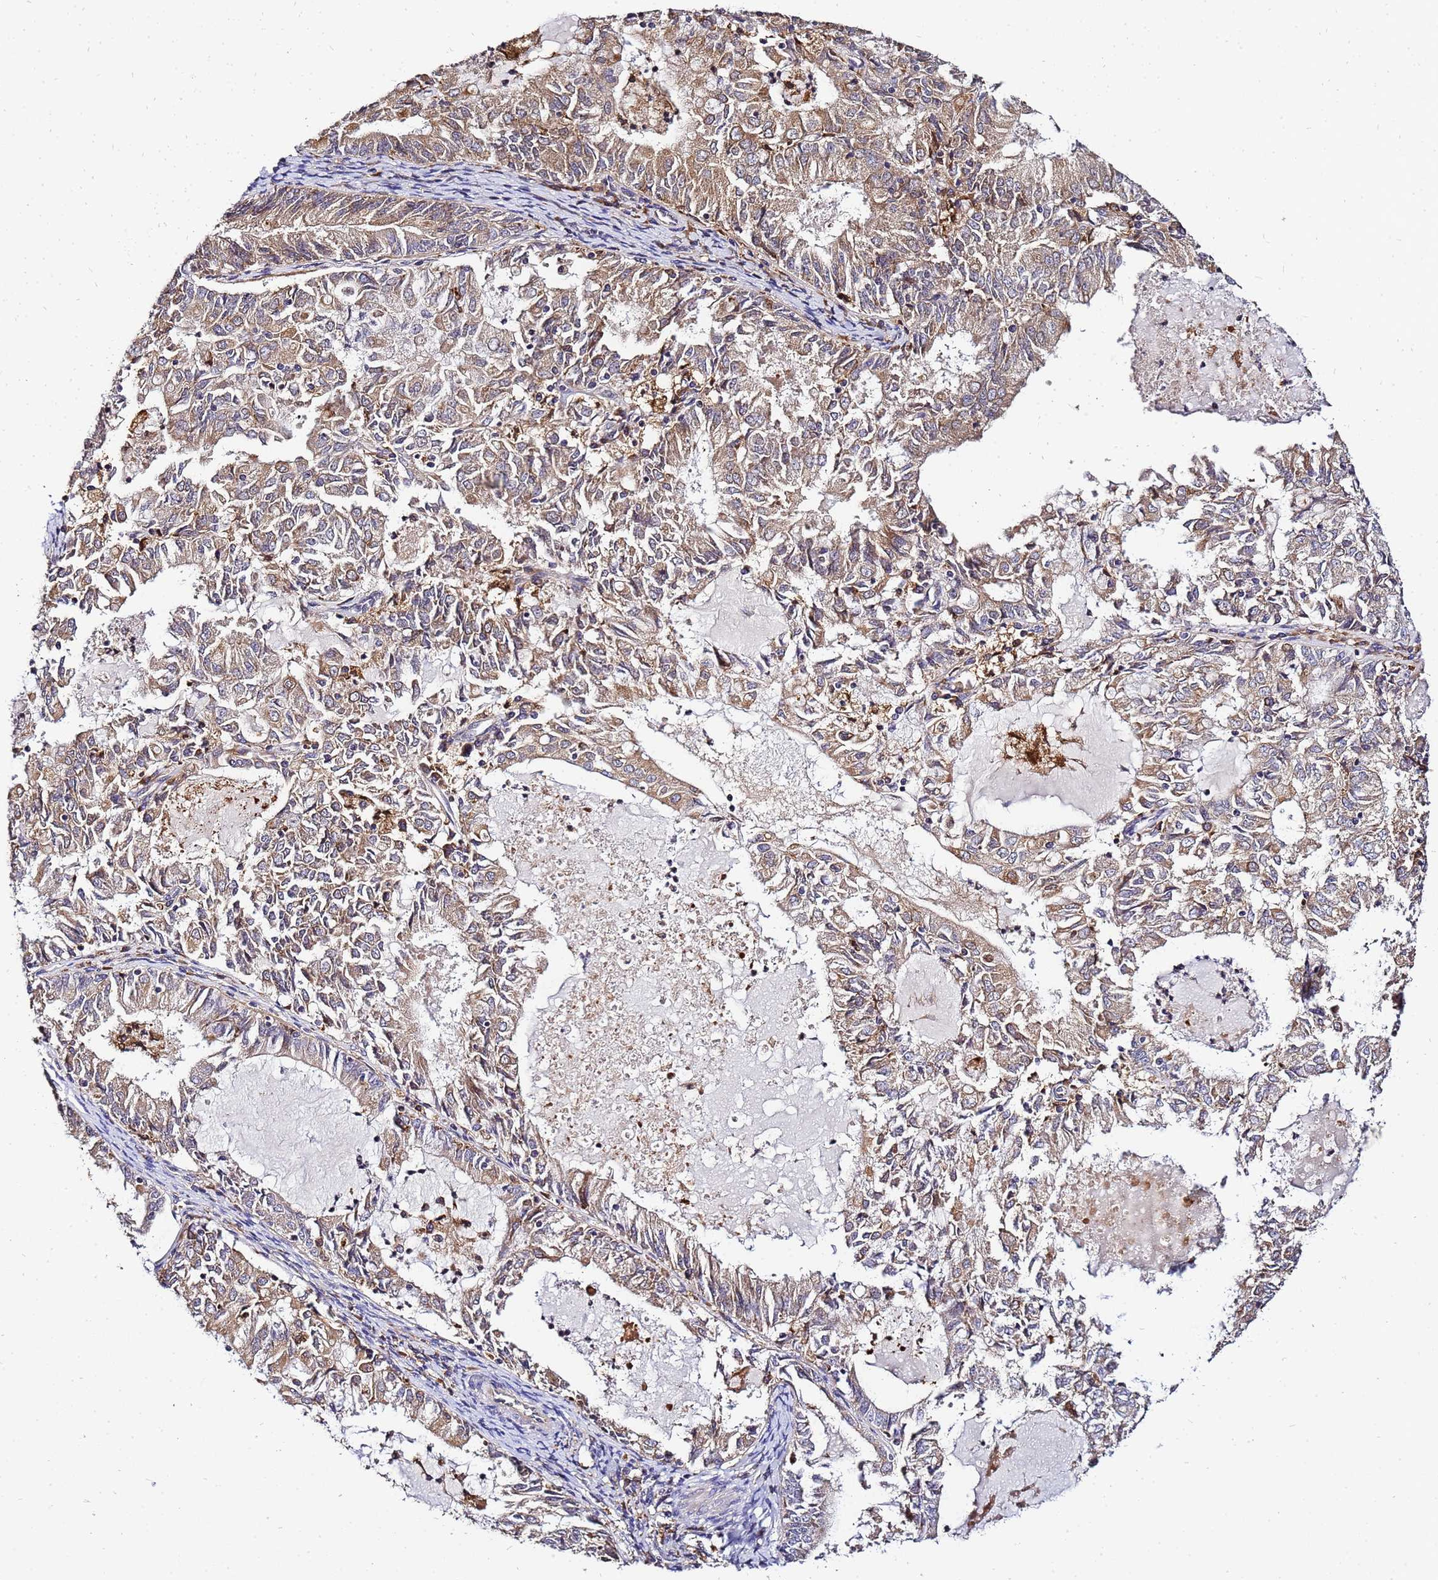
{"staining": {"intensity": "moderate", "quantity": ">75%", "location": "cytoplasmic/membranous"}, "tissue": "endometrial cancer", "cell_type": "Tumor cells", "image_type": "cancer", "snomed": [{"axis": "morphology", "description": "Adenocarcinoma, NOS"}, {"axis": "topography", "description": "Endometrium"}], "caption": "Protein expression by immunohistochemistry (IHC) shows moderate cytoplasmic/membranous expression in approximately >75% of tumor cells in adenocarcinoma (endometrial).", "gene": "ADPGK", "patient": {"sex": "female", "age": 57}}